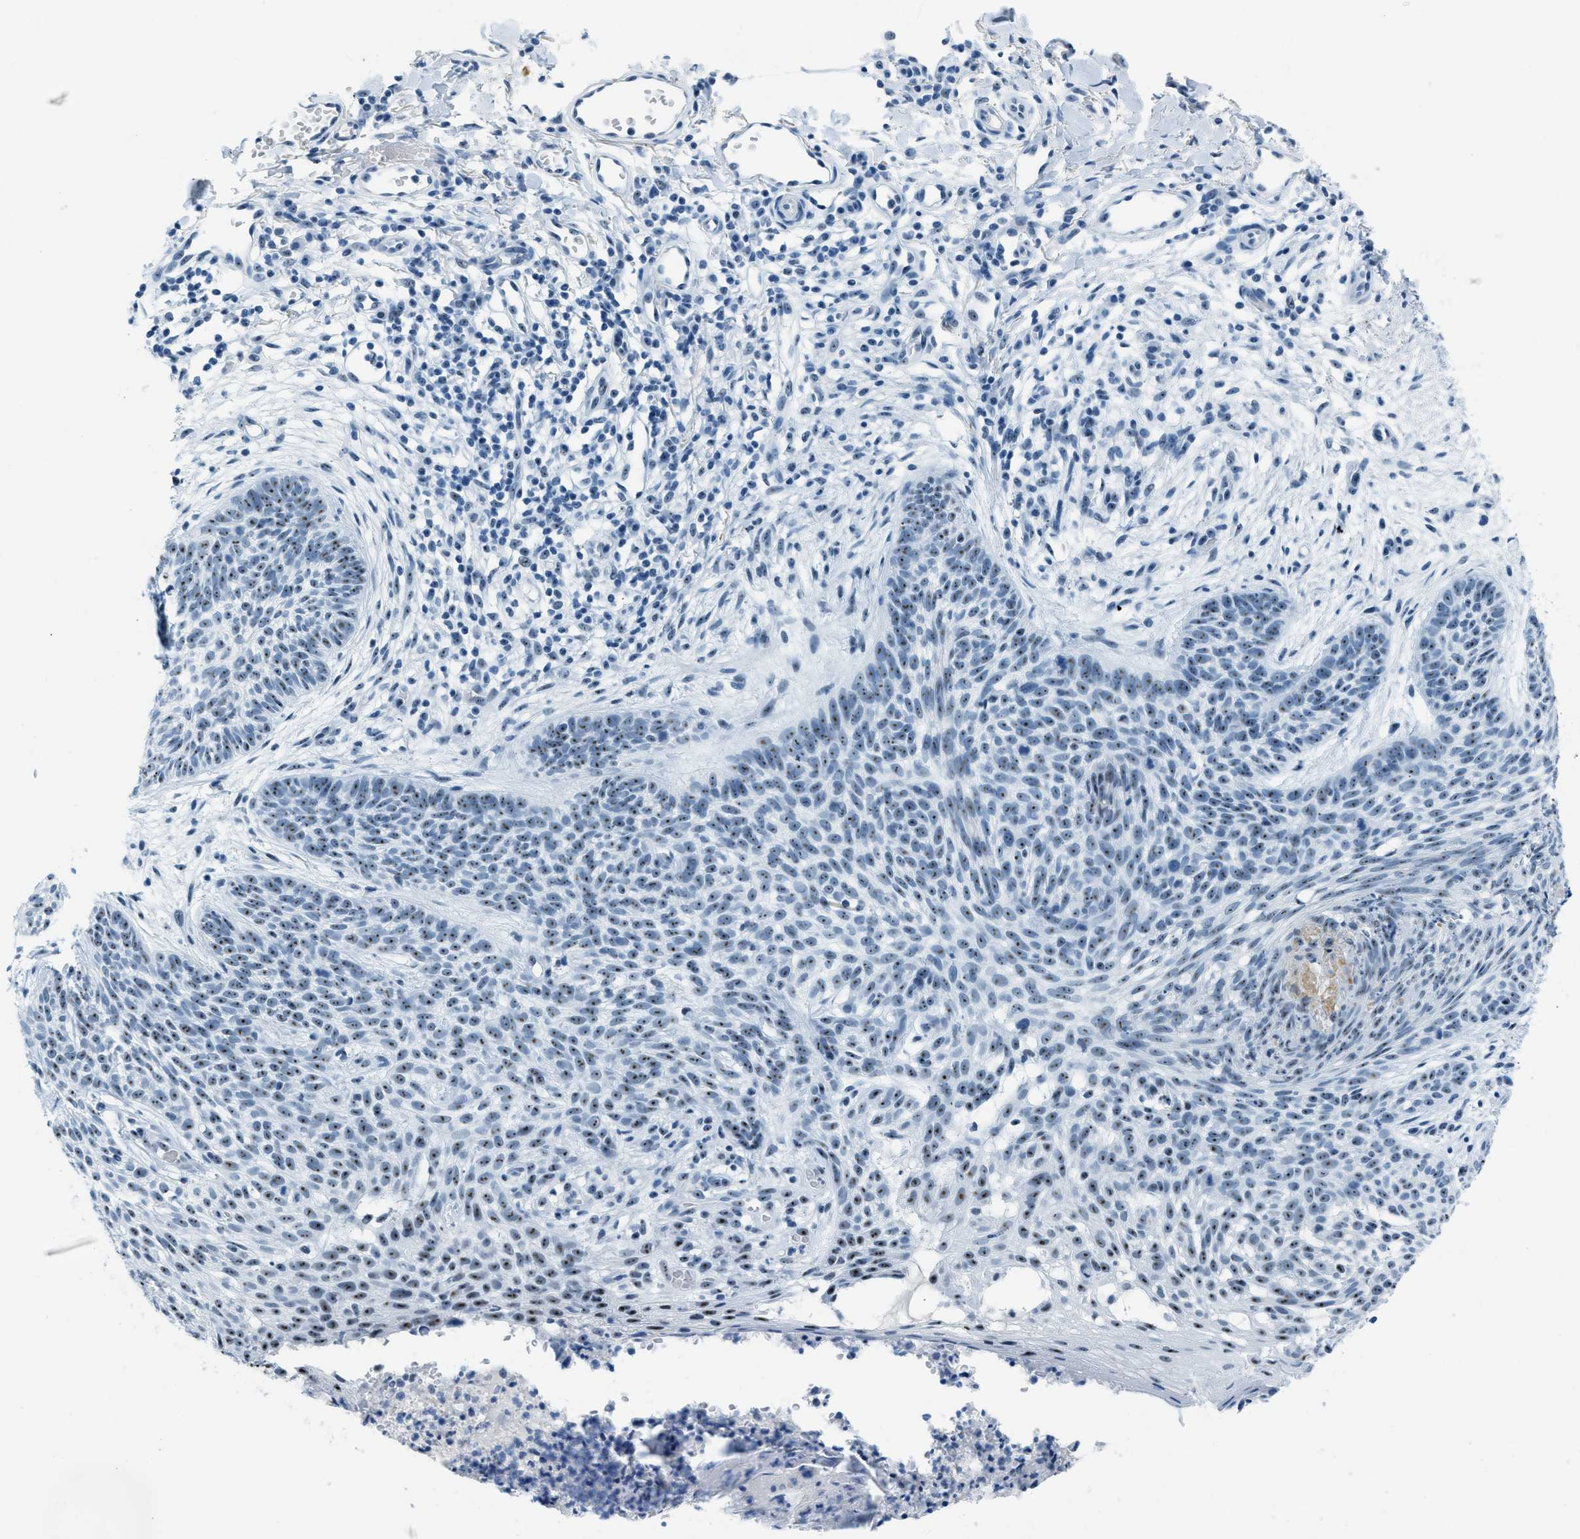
{"staining": {"intensity": "moderate", "quantity": ">75%", "location": "nuclear"}, "tissue": "skin cancer", "cell_type": "Tumor cells", "image_type": "cancer", "snomed": [{"axis": "morphology", "description": "Basal cell carcinoma"}, {"axis": "topography", "description": "Skin"}], "caption": "Human skin cancer (basal cell carcinoma) stained with a protein marker demonstrates moderate staining in tumor cells.", "gene": "PLA2G2A", "patient": {"sex": "female", "age": 59}}